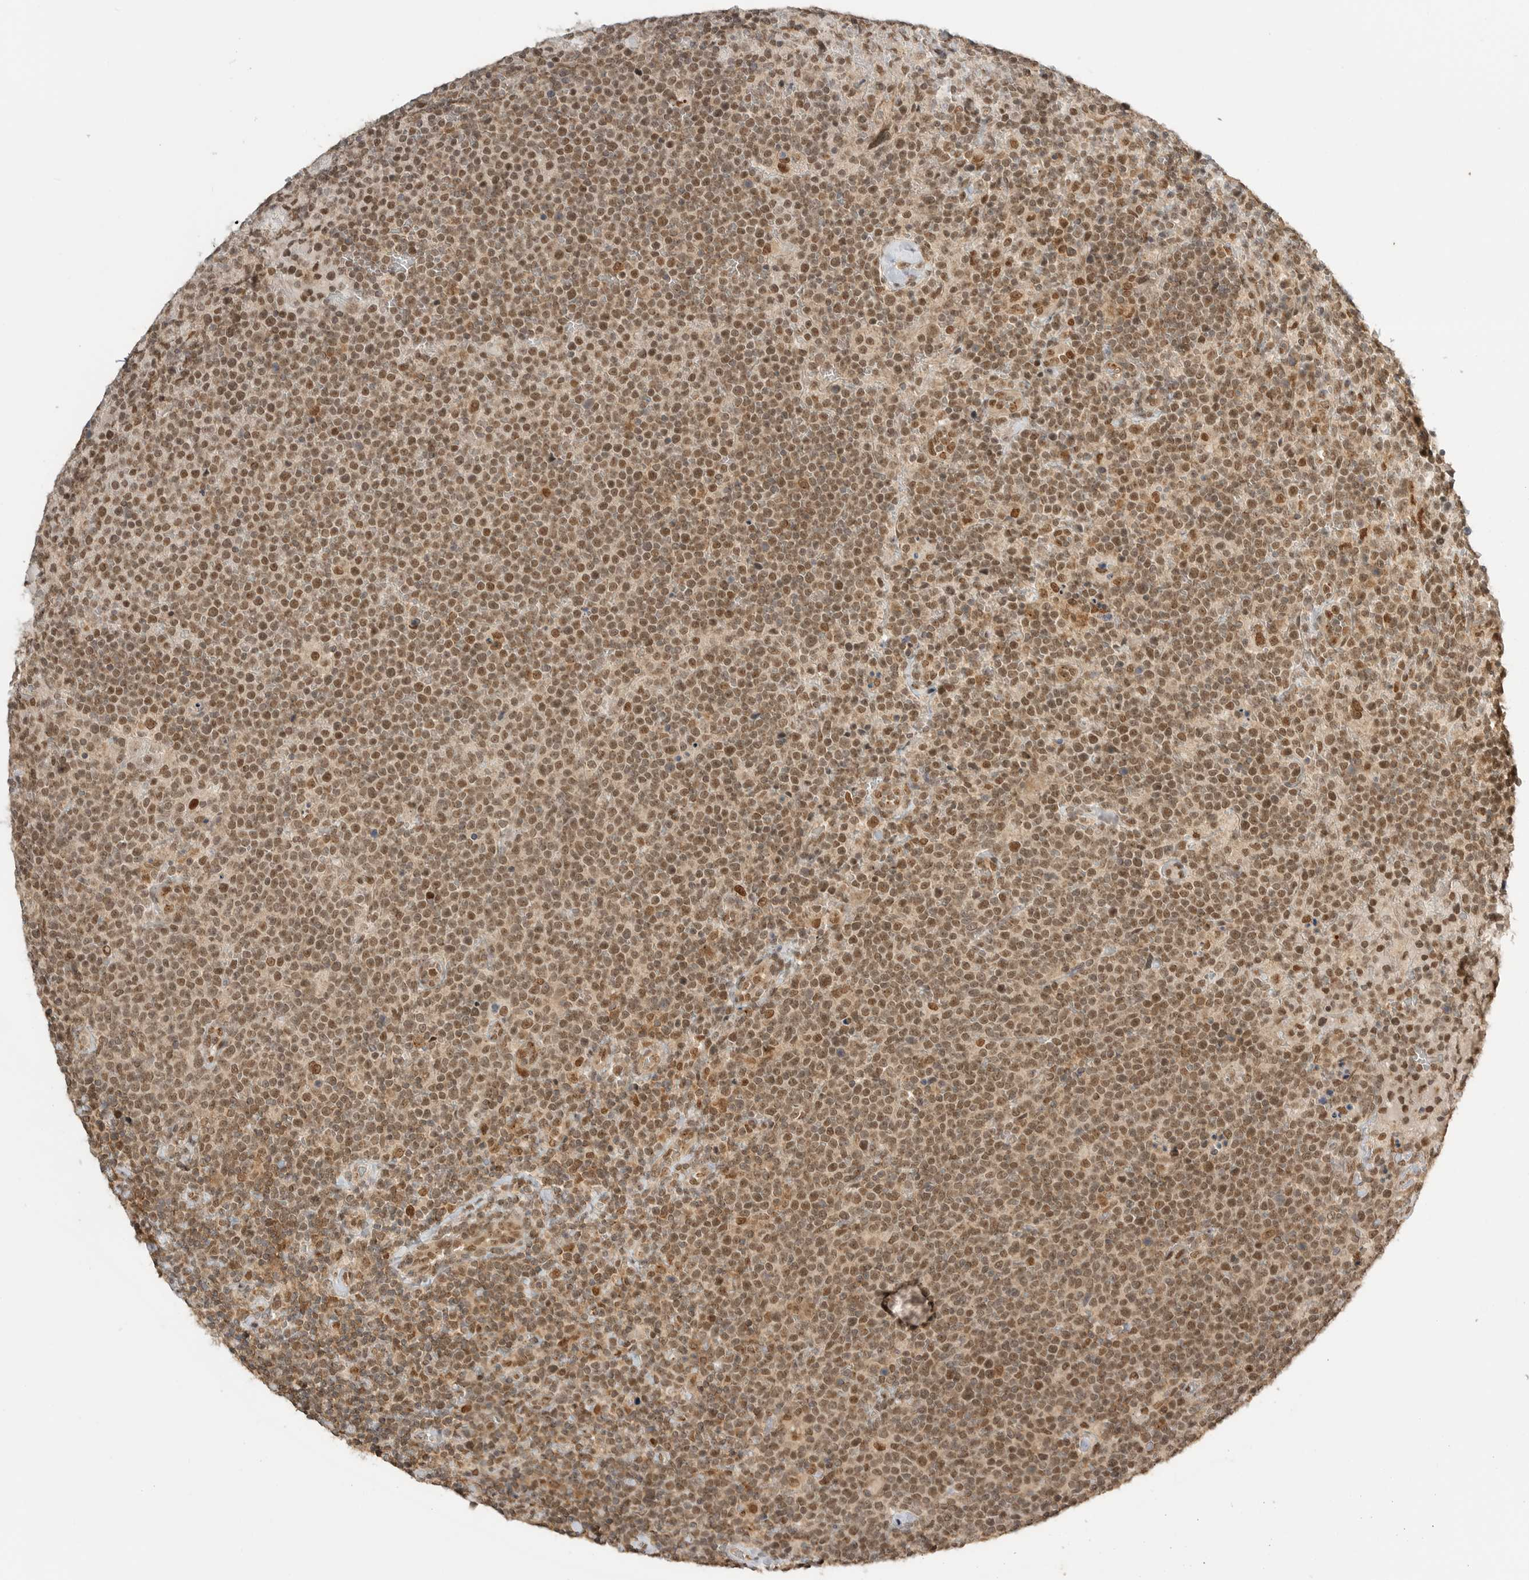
{"staining": {"intensity": "weak", "quantity": ">75%", "location": "cytoplasmic/membranous,nuclear"}, "tissue": "lymphoma", "cell_type": "Tumor cells", "image_type": "cancer", "snomed": [{"axis": "morphology", "description": "Malignant lymphoma, non-Hodgkin's type, High grade"}, {"axis": "topography", "description": "Lymph node"}], "caption": "Lymphoma tissue shows weak cytoplasmic/membranous and nuclear staining in approximately >75% of tumor cells, visualized by immunohistochemistry.", "gene": "ALKAL1", "patient": {"sex": "male", "age": 61}}